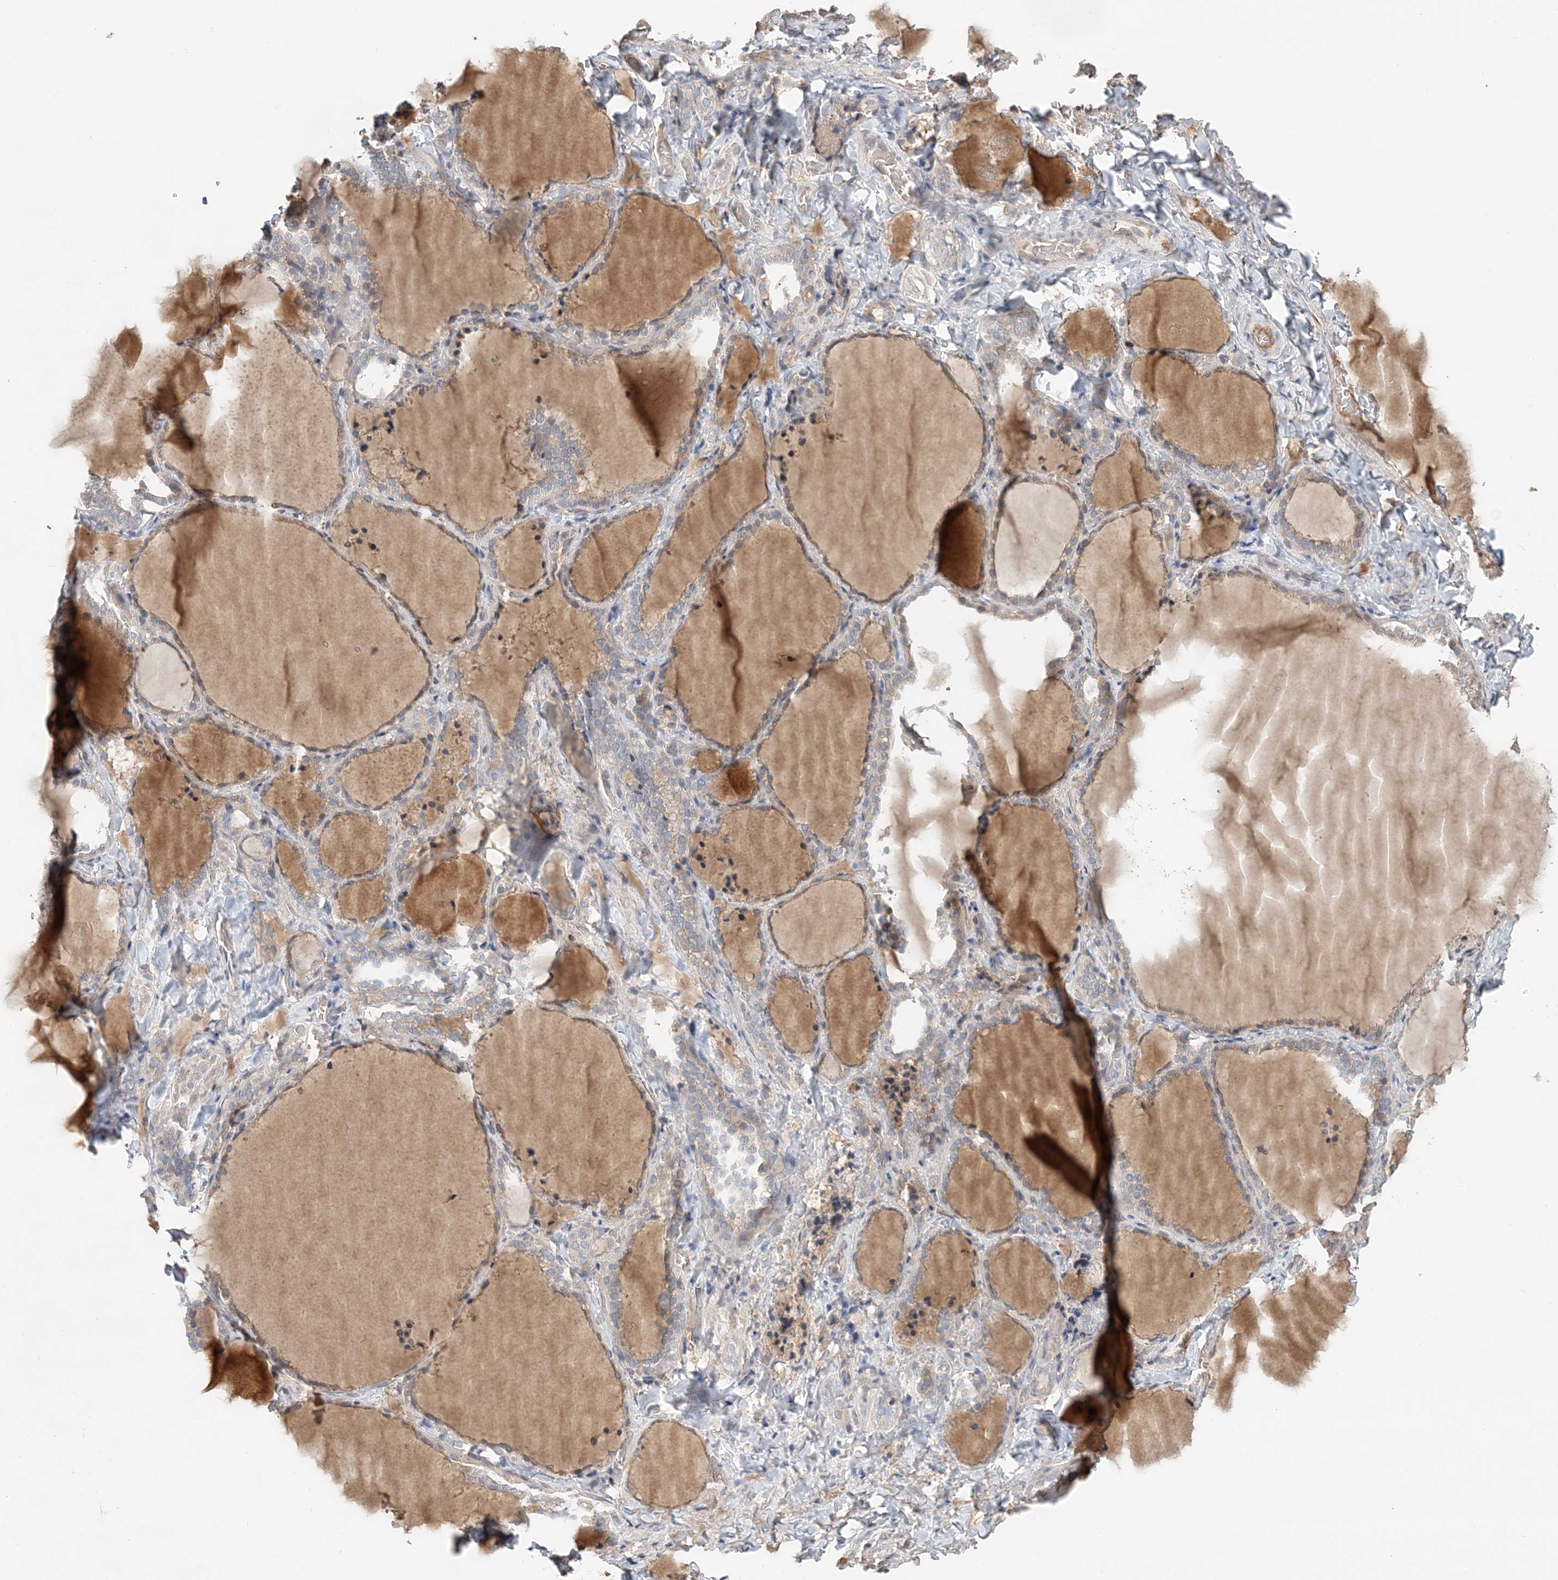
{"staining": {"intensity": "weak", "quantity": "25%-75%", "location": "cytoplasmic/membranous"}, "tissue": "thyroid gland", "cell_type": "Glandular cells", "image_type": "normal", "snomed": [{"axis": "morphology", "description": "Normal tissue, NOS"}, {"axis": "topography", "description": "Thyroid gland"}], "caption": "Weak cytoplasmic/membranous expression is appreciated in approximately 25%-75% of glandular cells in normal thyroid gland.", "gene": "SYCP3", "patient": {"sex": "female", "age": 22}}